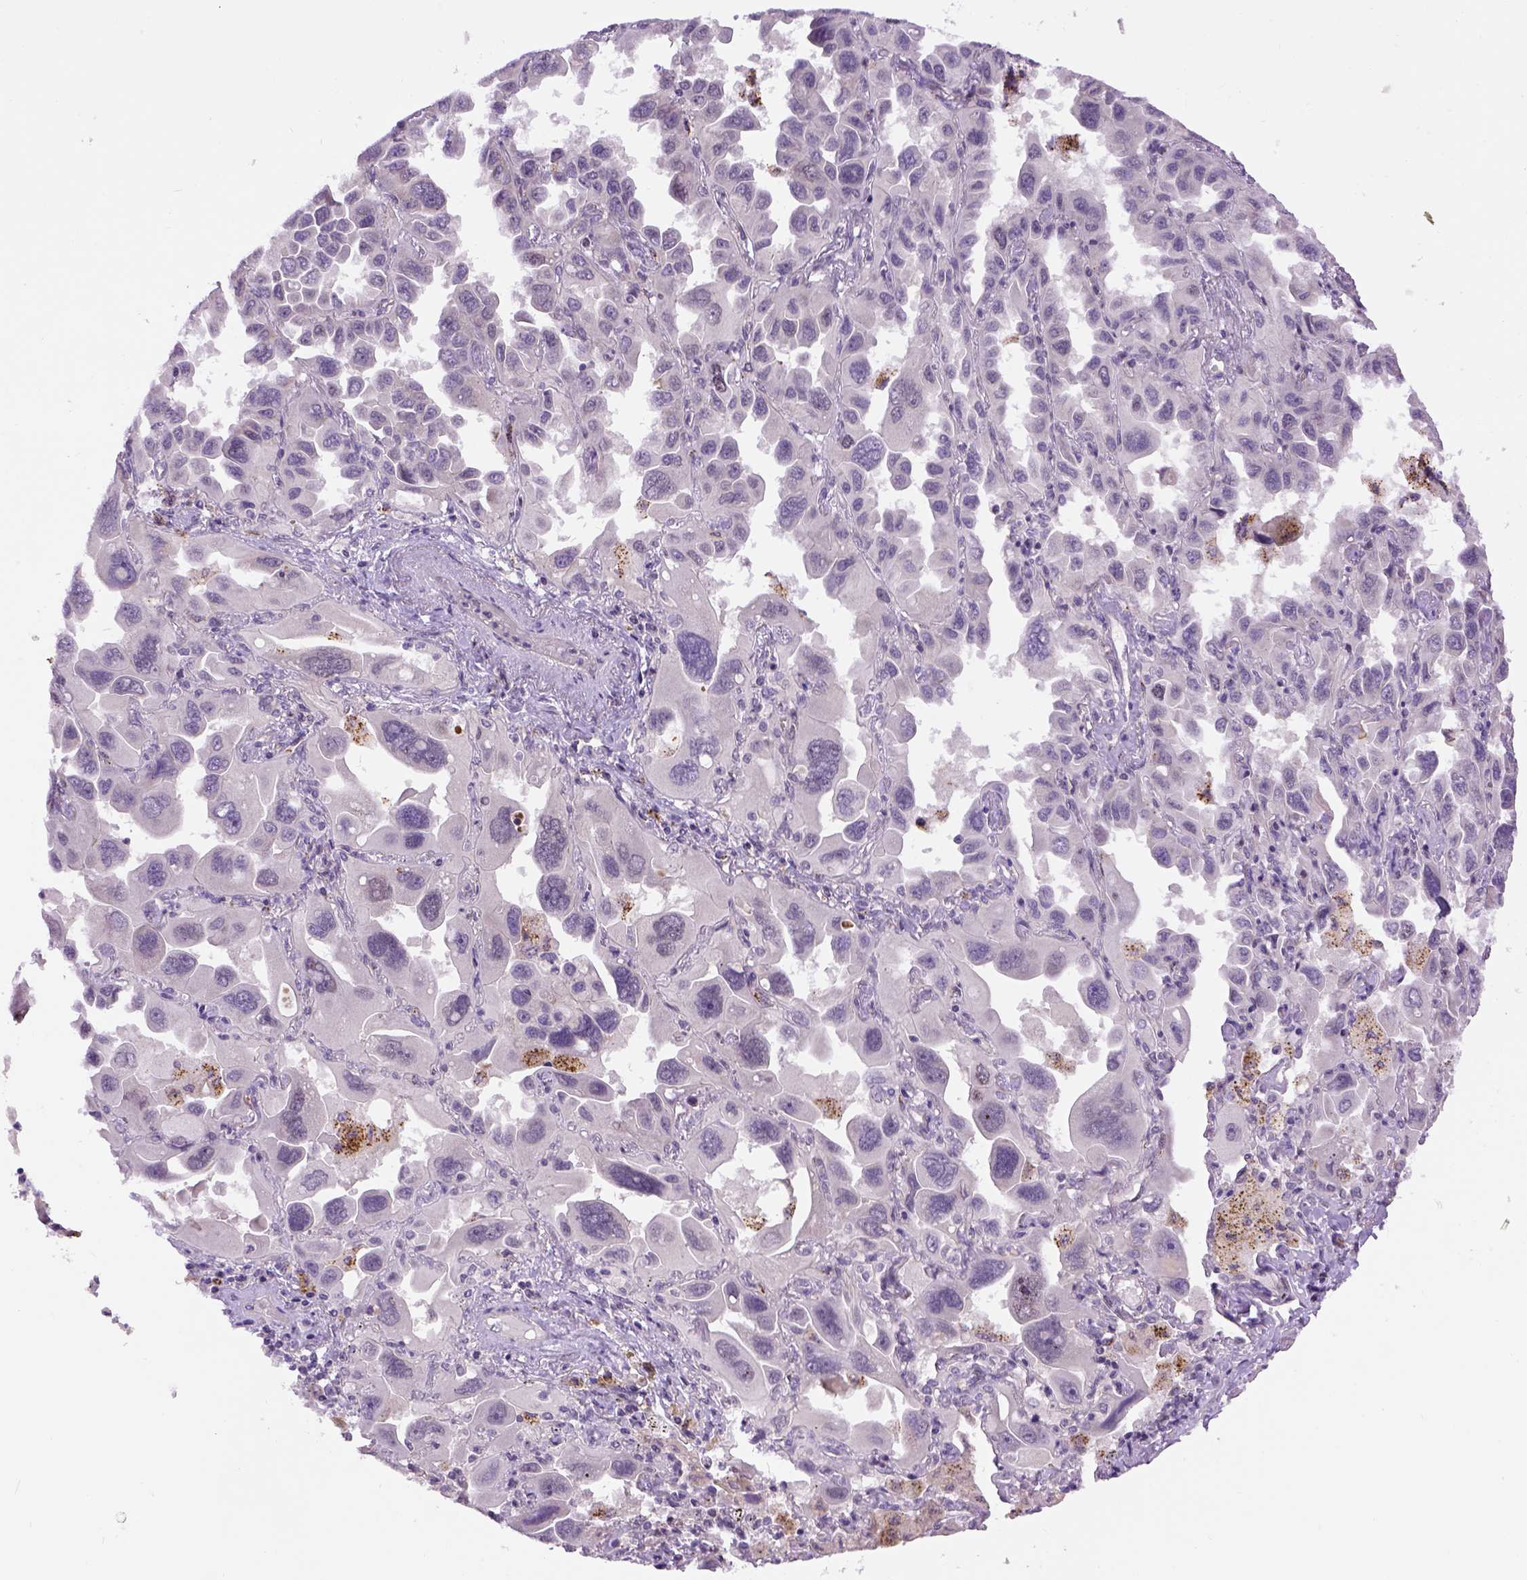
{"staining": {"intensity": "negative", "quantity": "none", "location": "none"}, "tissue": "lung cancer", "cell_type": "Tumor cells", "image_type": "cancer", "snomed": [{"axis": "morphology", "description": "Adenocarcinoma, NOS"}, {"axis": "topography", "description": "Lung"}], "caption": "This is an immunohistochemistry (IHC) image of lung cancer (adenocarcinoma). There is no expression in tumor cells.", "gene": "KAZN", "patient": {"sex": "male", "age": 64}}